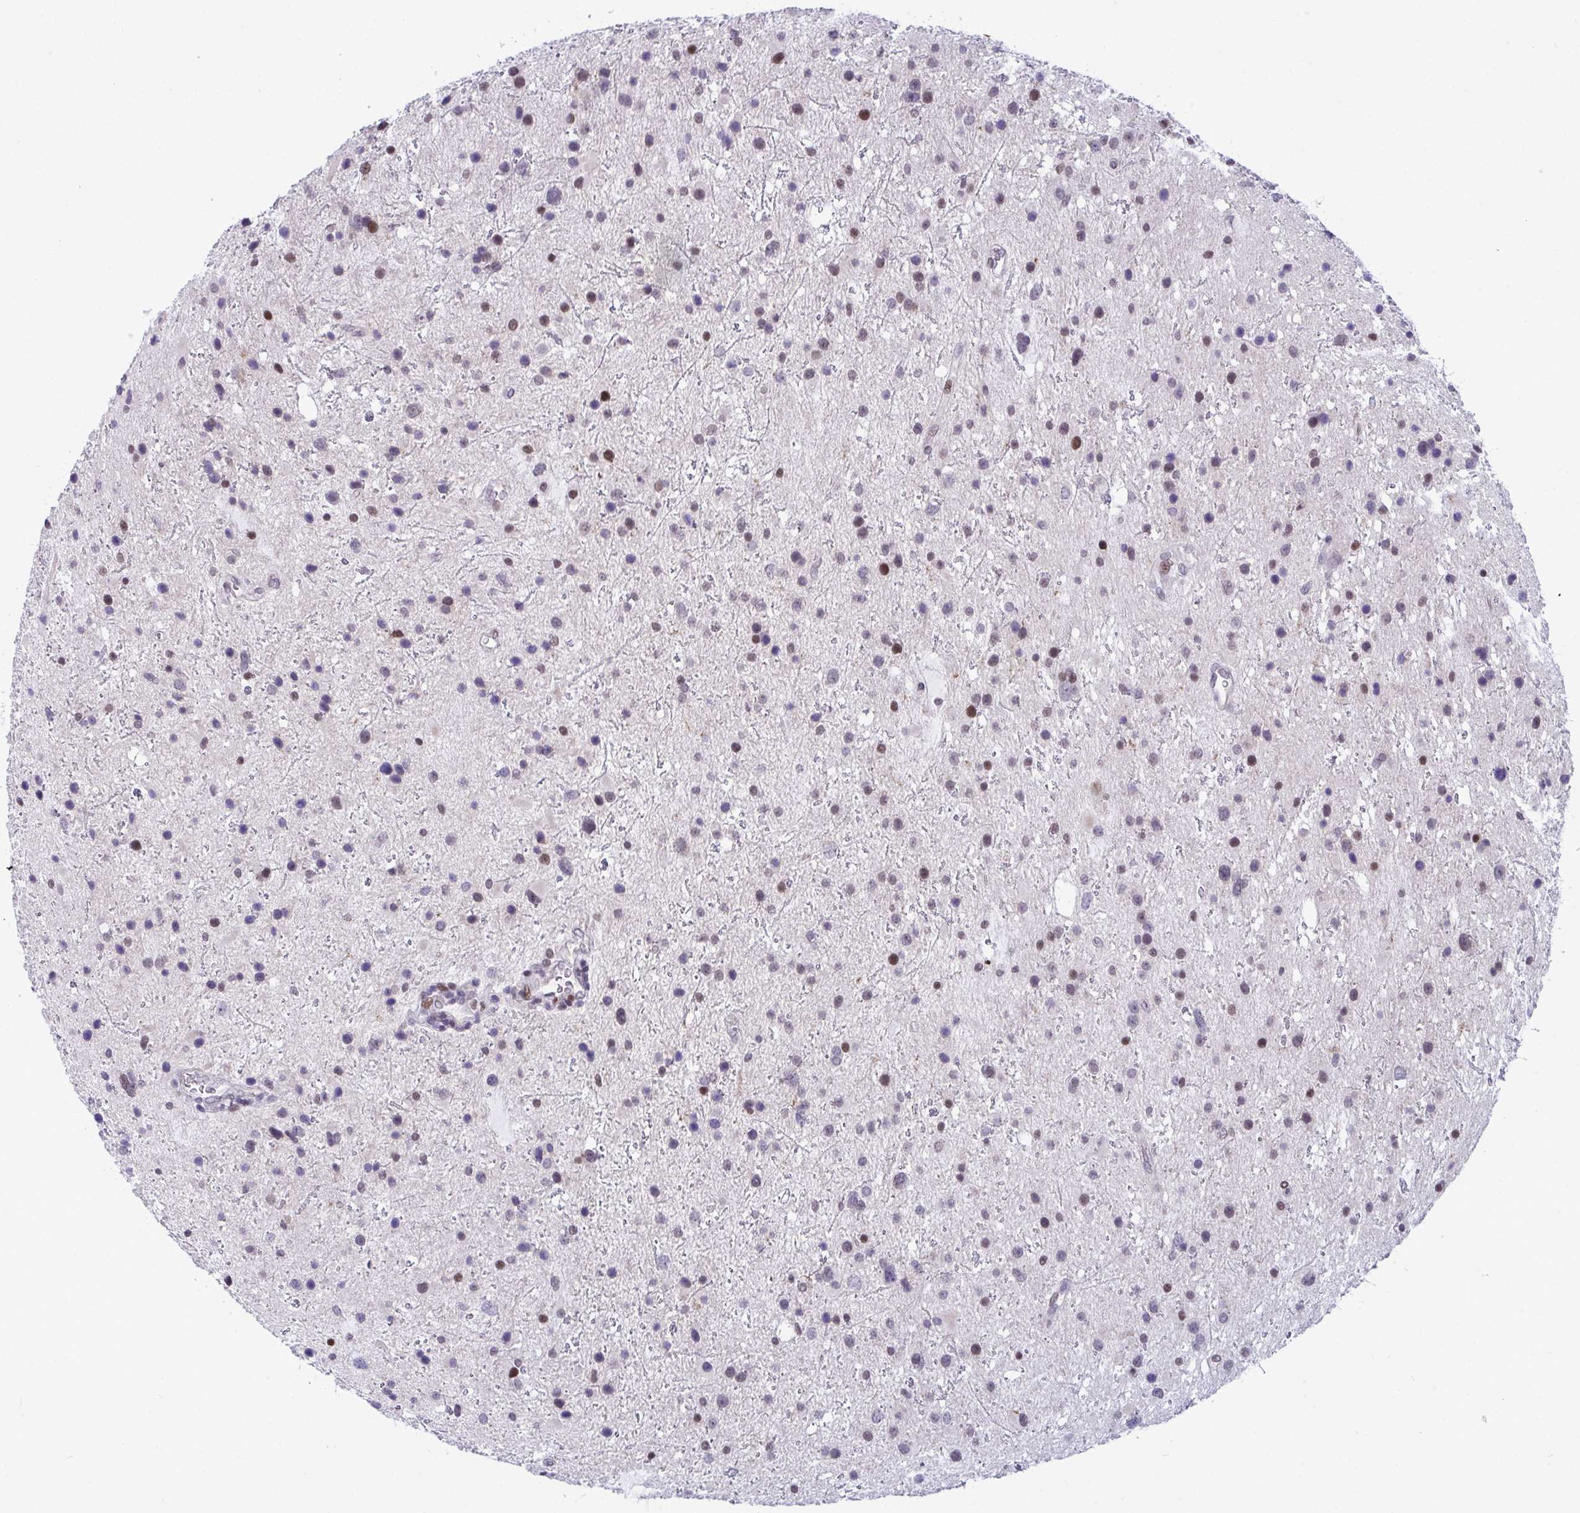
{"staining": {"intensity": "strong", "quantity": "<25%", "location": "nuclear"}, "tissue": "glioma", "cell_type": "Tumor cells", "image_type": "cancer", "snomed": [{"axis": "morphology", "description": "Glioma, malignant, Low grade"}, {"axis": "topography", "description": "Brain"}], "caption": "IHC histopathology image of neoplastic tissue: human glioma stained using immunohistochemistry (IHC) reveals medium levels of strong protein expression localized specifically in the nuclear of tumor cells, appearing as a nuclear brown color.", "gene": "ZFHX3", "patient": {"sex": "female", "age": 32}}